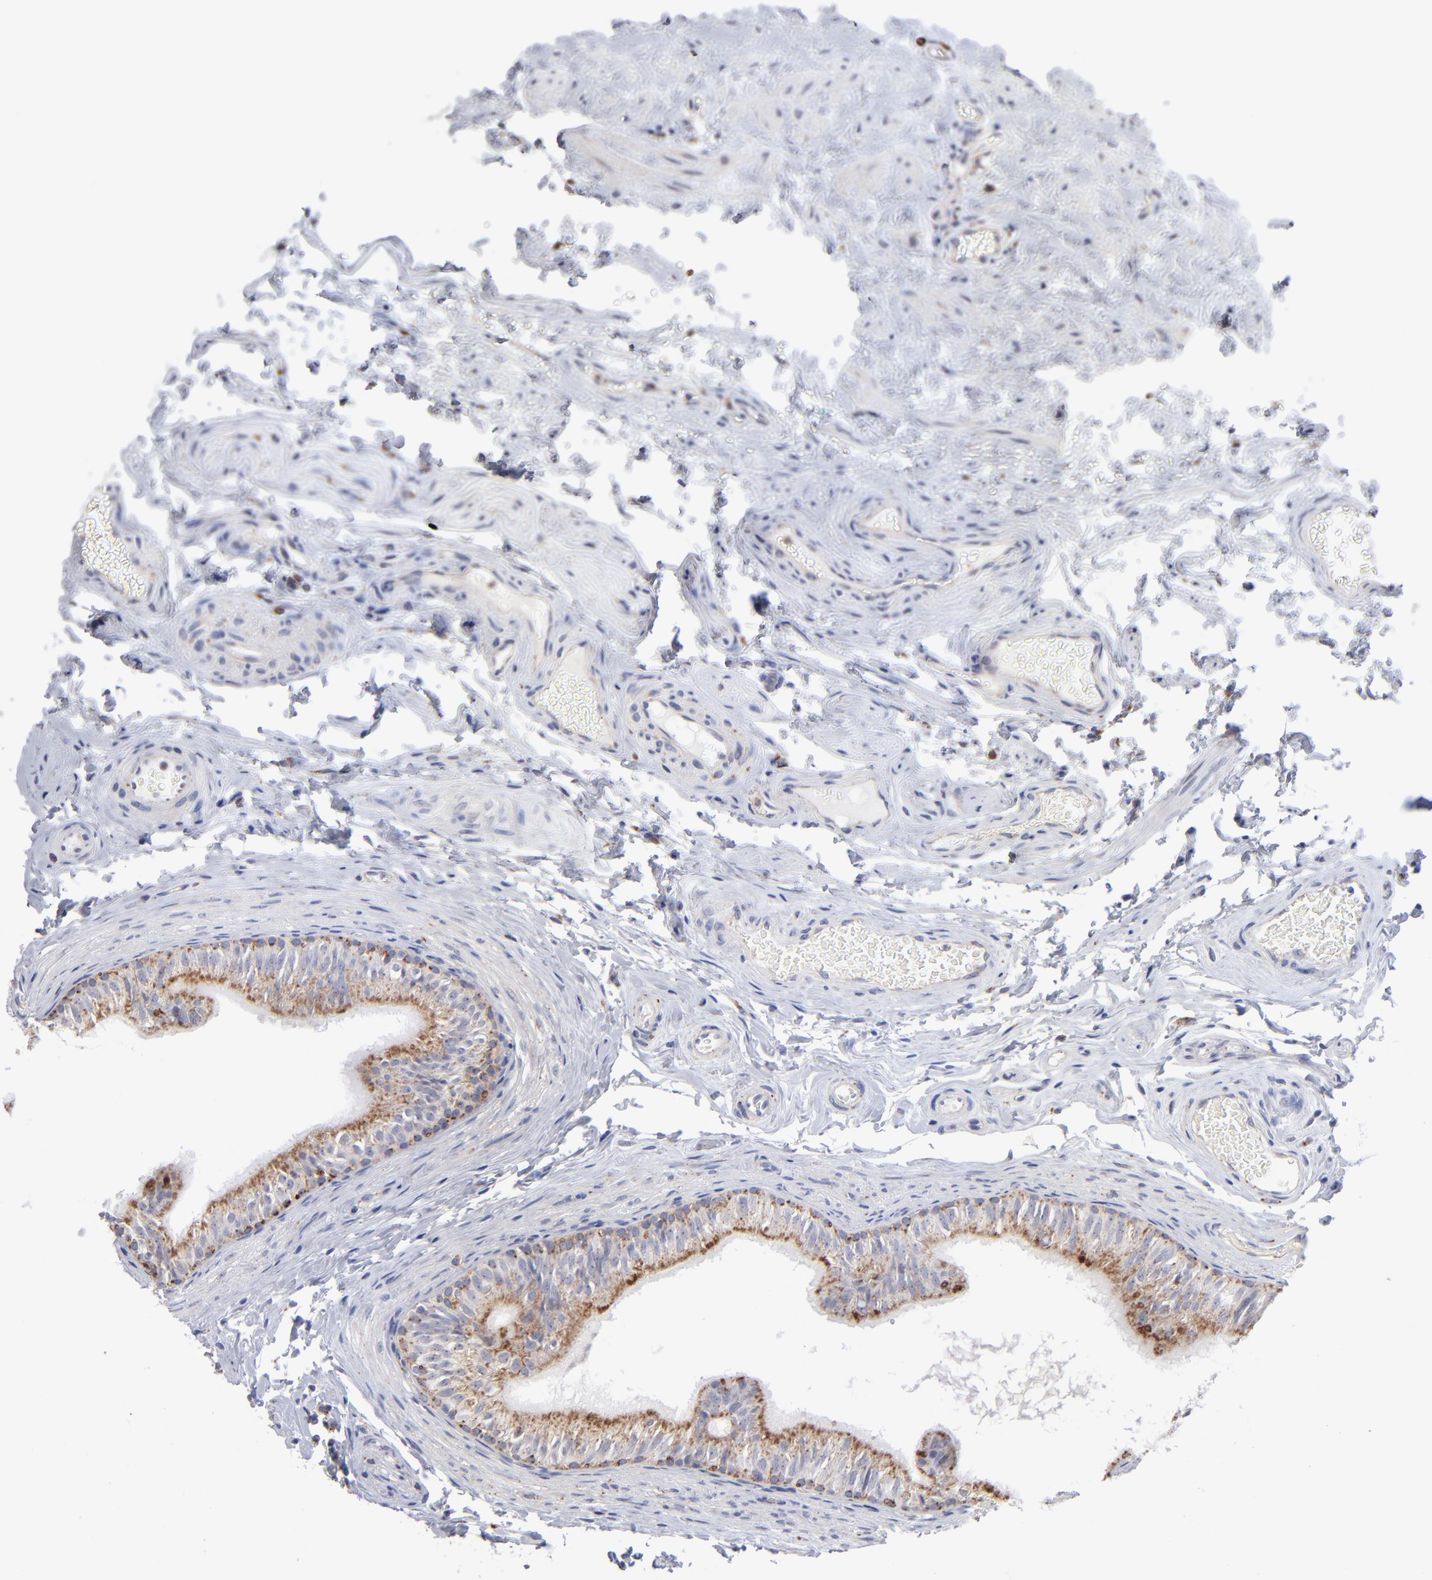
{"staining": {"intensity": "moderate", "quantity": ">75%", "location": "cytoplasmic/membranous"}, "tissue": "epididymis", "cell_type": "Glandular cells", "image_type": "normal", "snomed": [{"axis": "morphology", "description": "Normal tissue, NOS"}, {"axis": "topography", "description": "Testis"}, {"axis": "topography", "description": "Epididymis"}], "caption": "Immunohistochemistry (IHC) histopathology image of unremarkable epididymis: human epididymis stained using IHC shows medium levels of moderate protein expression localized specifically in the cytoplasmic/membranous of glandular cells, appearing as a cytoplasmic/membranous brown color.", "gene": "RRAGA", "patient": {"sex": "male", "age": 36}}